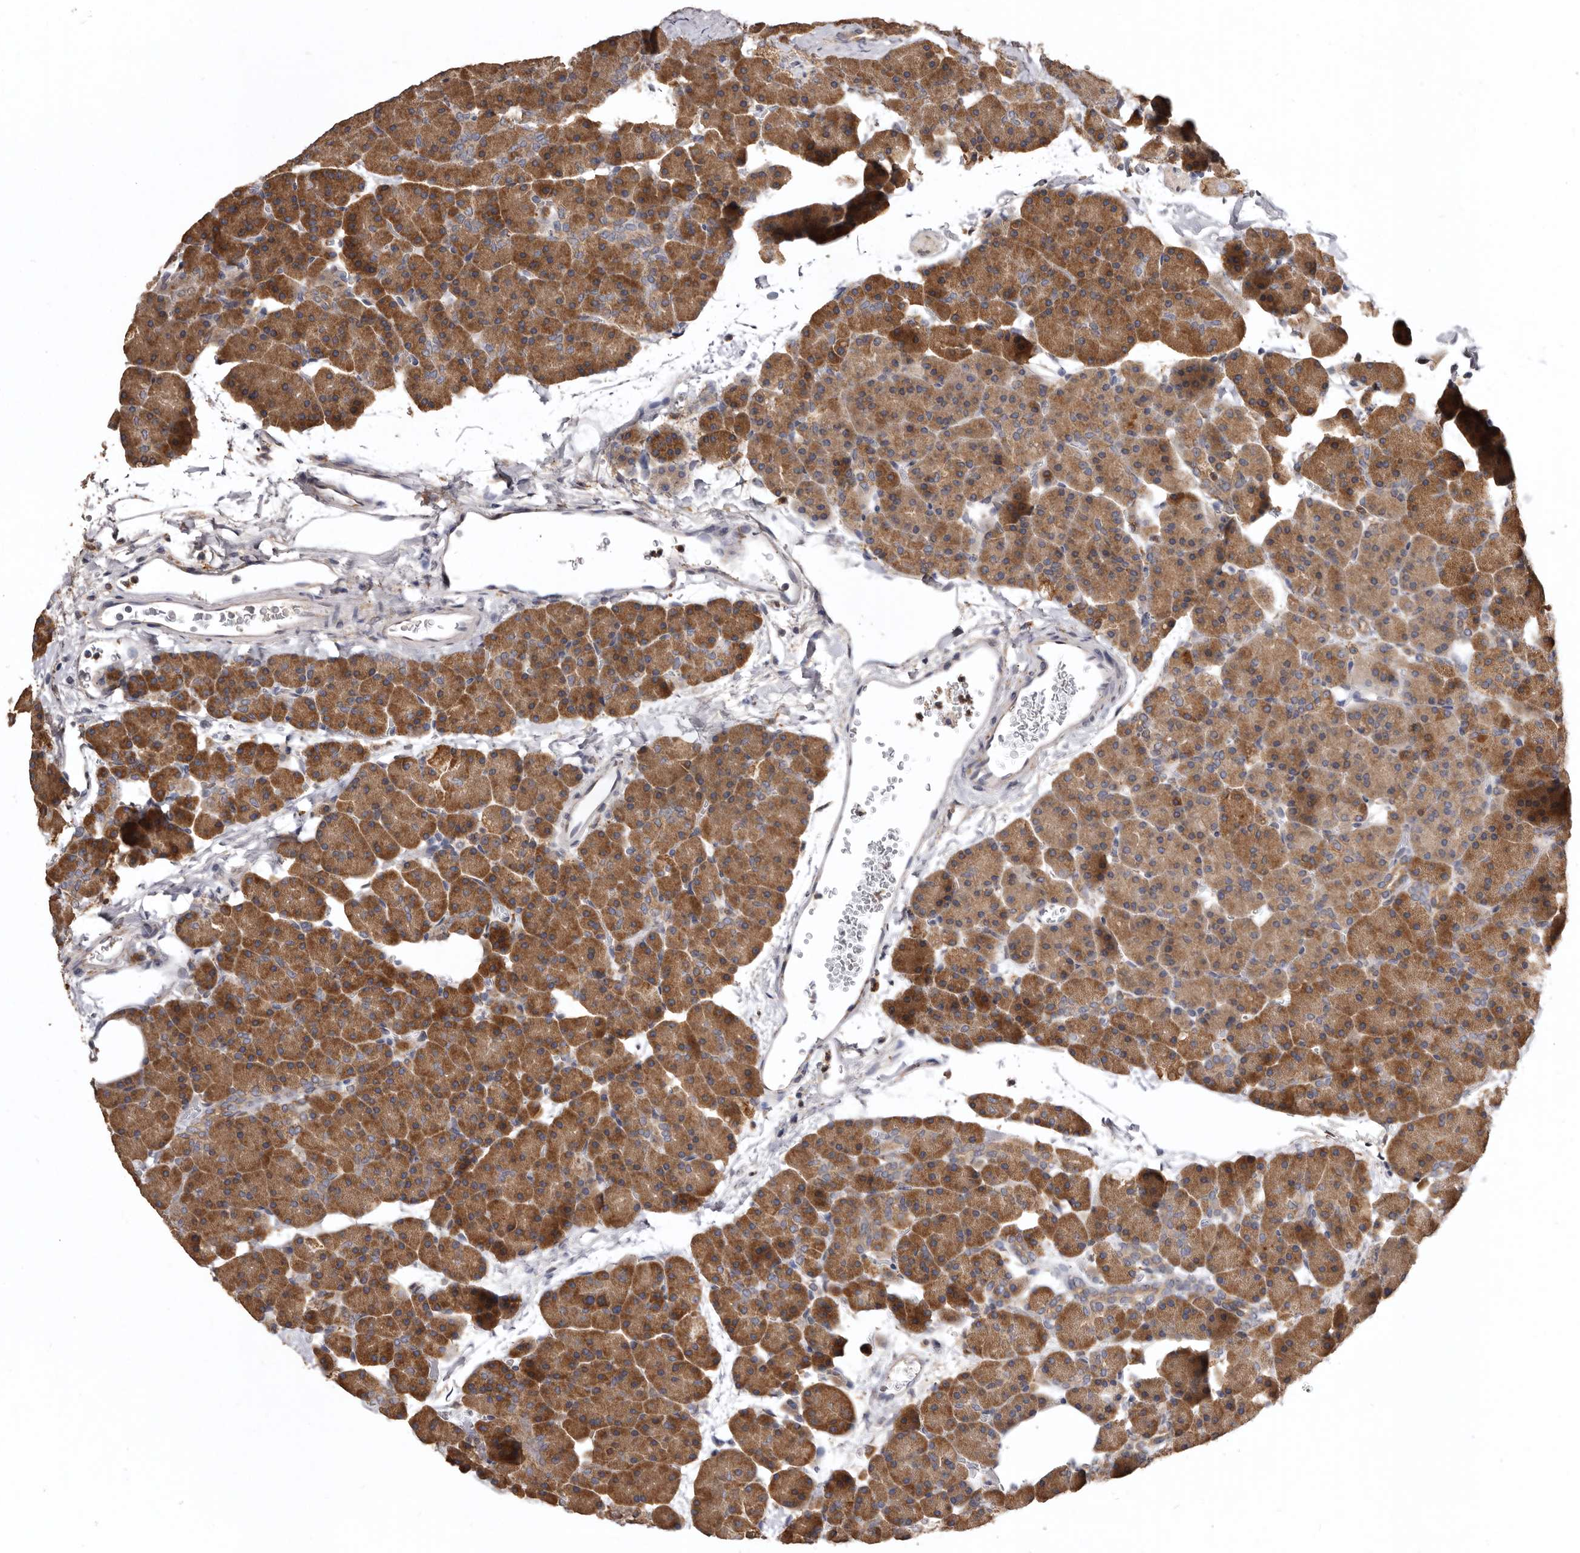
{"staining": {"intensity": "moderate", "quantity": ">75%", "location": "cytoplasmic/membranous"}, "tissue": "pancreas", "cell_type": "Exocrine glandular cells", "image_type": "normal", "snomed": [{"axis": "morphology", "description": "Normal tissue, NOS"}, {"axis": "morphology", "description": "Carcinoid, malignant, NOS"}, {"axis": "topography", "description": "Pancreas"}], "caption": "High-magnification brightfield microscopy of normal pancreas stained with DAB (brown) and counterstained with hematoxylin (blue). exocrine glandular cells exhibit moderate cytoplasmic/membranous positivity is seen in about>75% of cells.", "gene": "INKA2", "patient": {"sex": "female", "age": 35}}